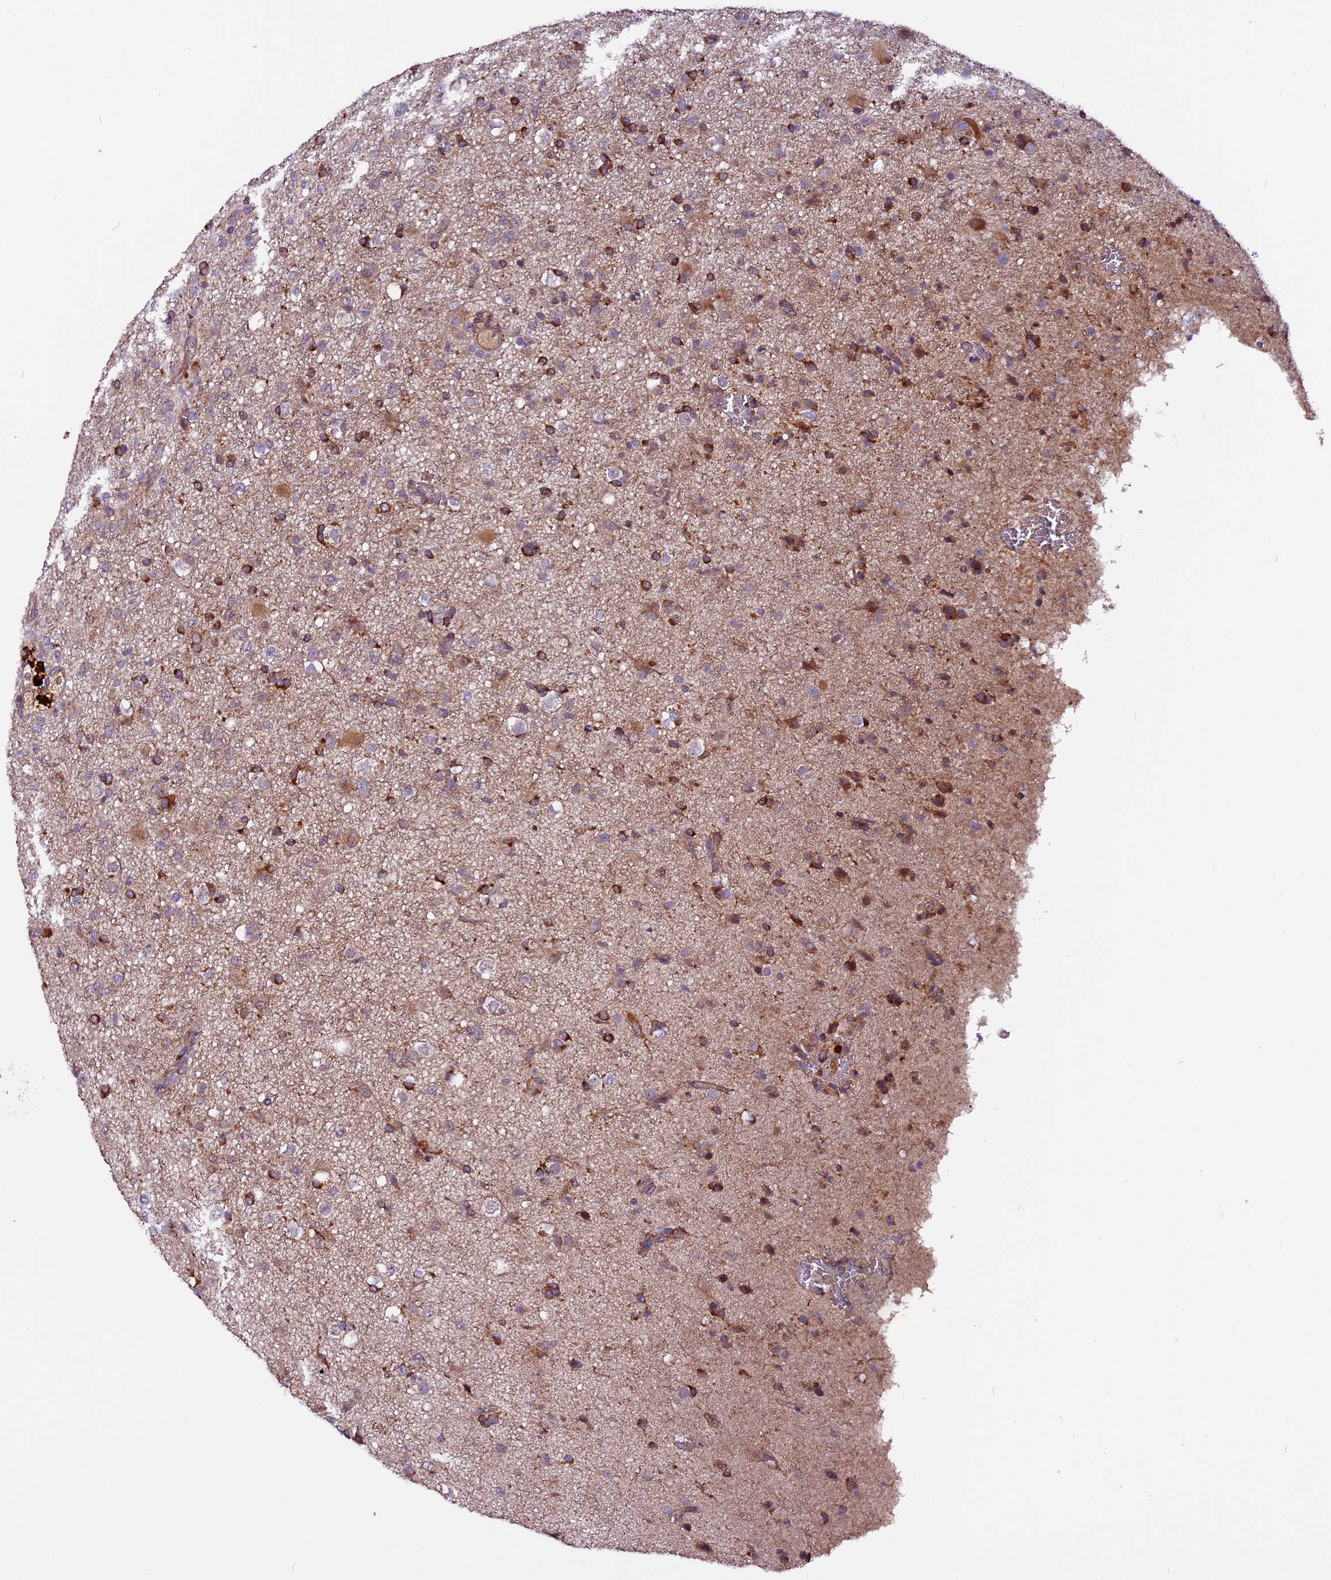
{"staining": {"intensity": "strong", "quantity": "25%-75%", "location": "cytoplasmic/membranous"}, "tissue": "glioma", "cell_type": "Tumor cells", "image_type": "cancer", "snomed": [{"axis": "morphology", "description": "Glioma, malignant, Low grade"}, {"axis": "topography", "description": "Brain"}], "caption": "Tumor cells display high levels of strong cytoplasmic/membranous positivity in approximately 25%-75% of cells in malignant low-grade glioma.", "gene": "RINL", "patient": {"sex": "male", "age": 65}}